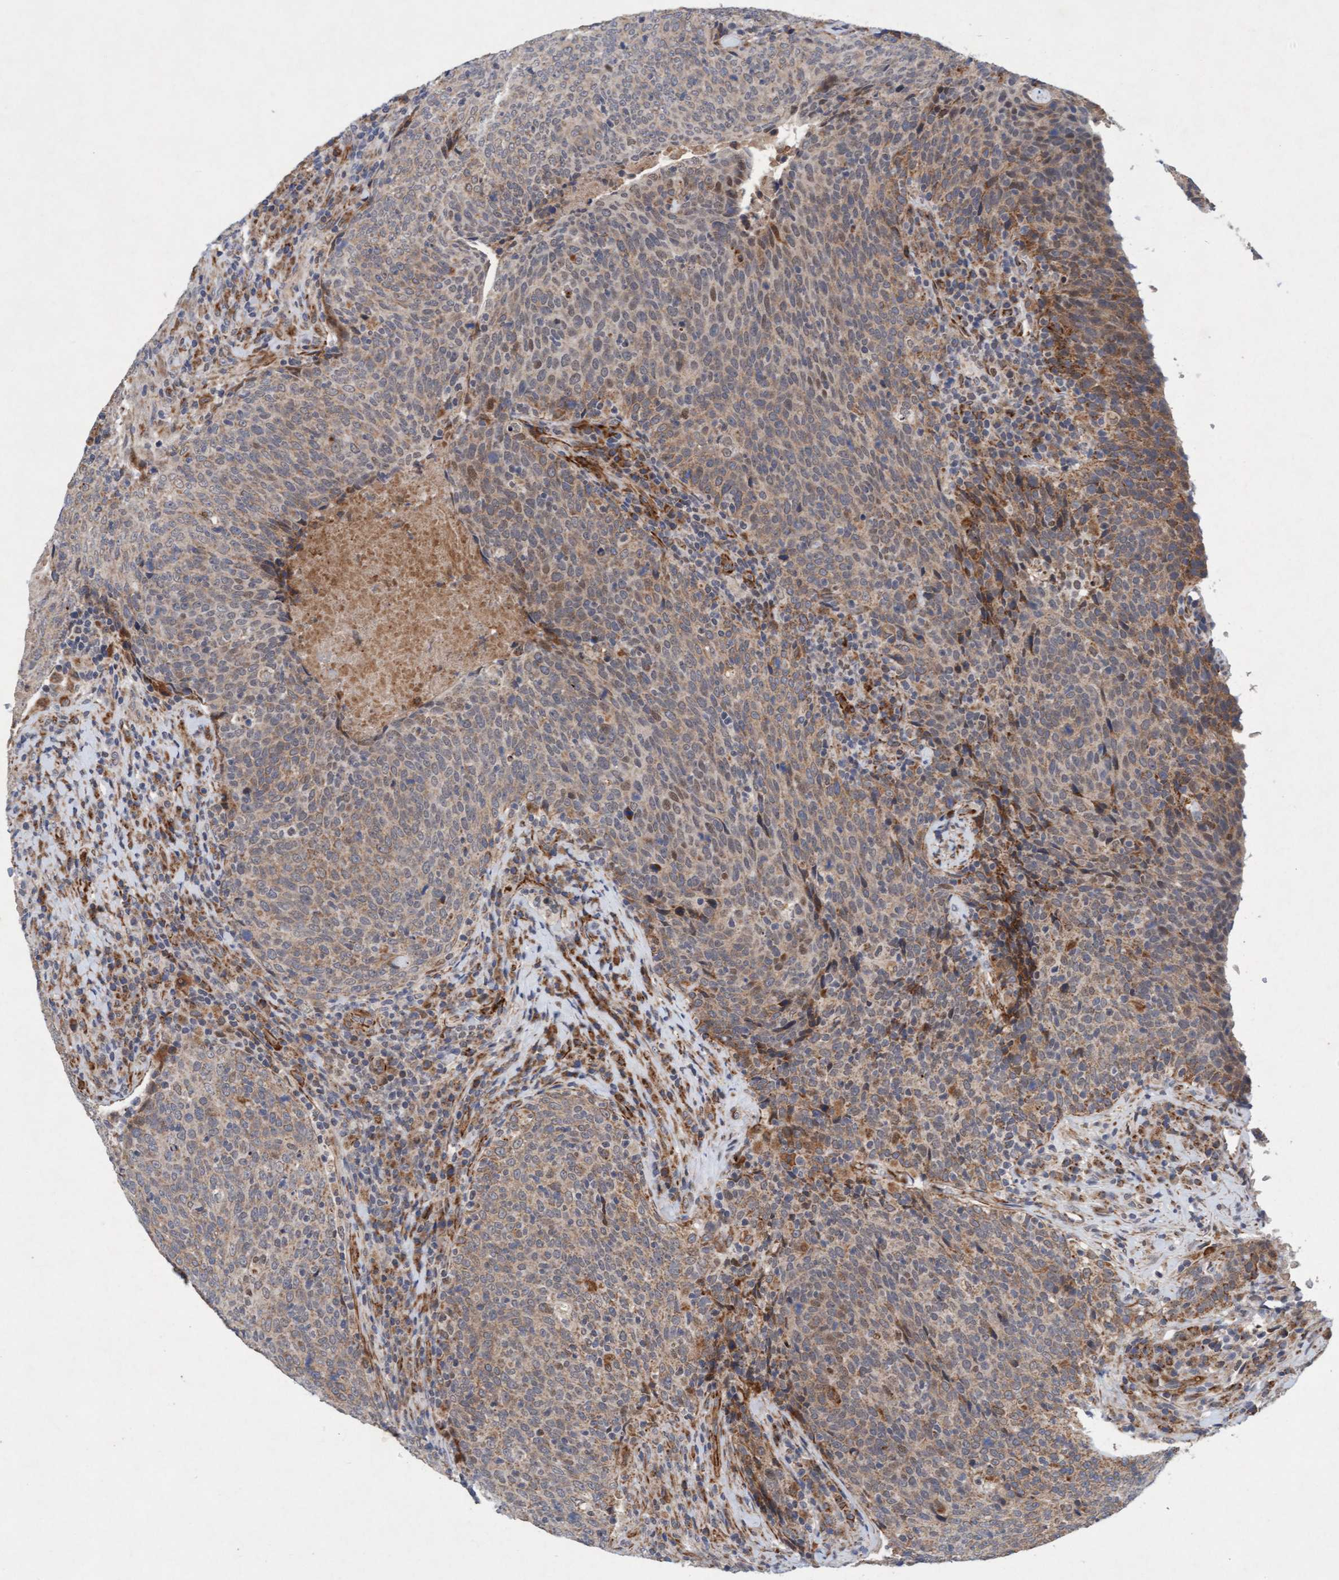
{"staining": {"intensity": "weak", "quantity": ">75%", "location": "cytoplasmic/membranous"}, "tissue": "head and neck cancer", "cell_type": "Tumor cells", "image_type": "cancer", "snomed": [{"axis": "morphology", "description": "Squamous cell carcinoma, NOS"}, {"axis": "morphology", "description": "Squamous cell carcinoma, metastatic, NOS"}, {"axis": "topography", "description": "Lymph node"}, {"axis": "topography", "description": "Head-Neck"}], "caption": "IHC image of neoplastic tissue: head and neck cancer stained using immunohistochemistry exhibits low levels of weak protein expression localized specifically in the cytoplasmic/membranous of tumor cells, appearing as a cytoplasmic/membranous brown color.", "gene": "TMEM70", "patient": {"sex": "male", "age": 62}}